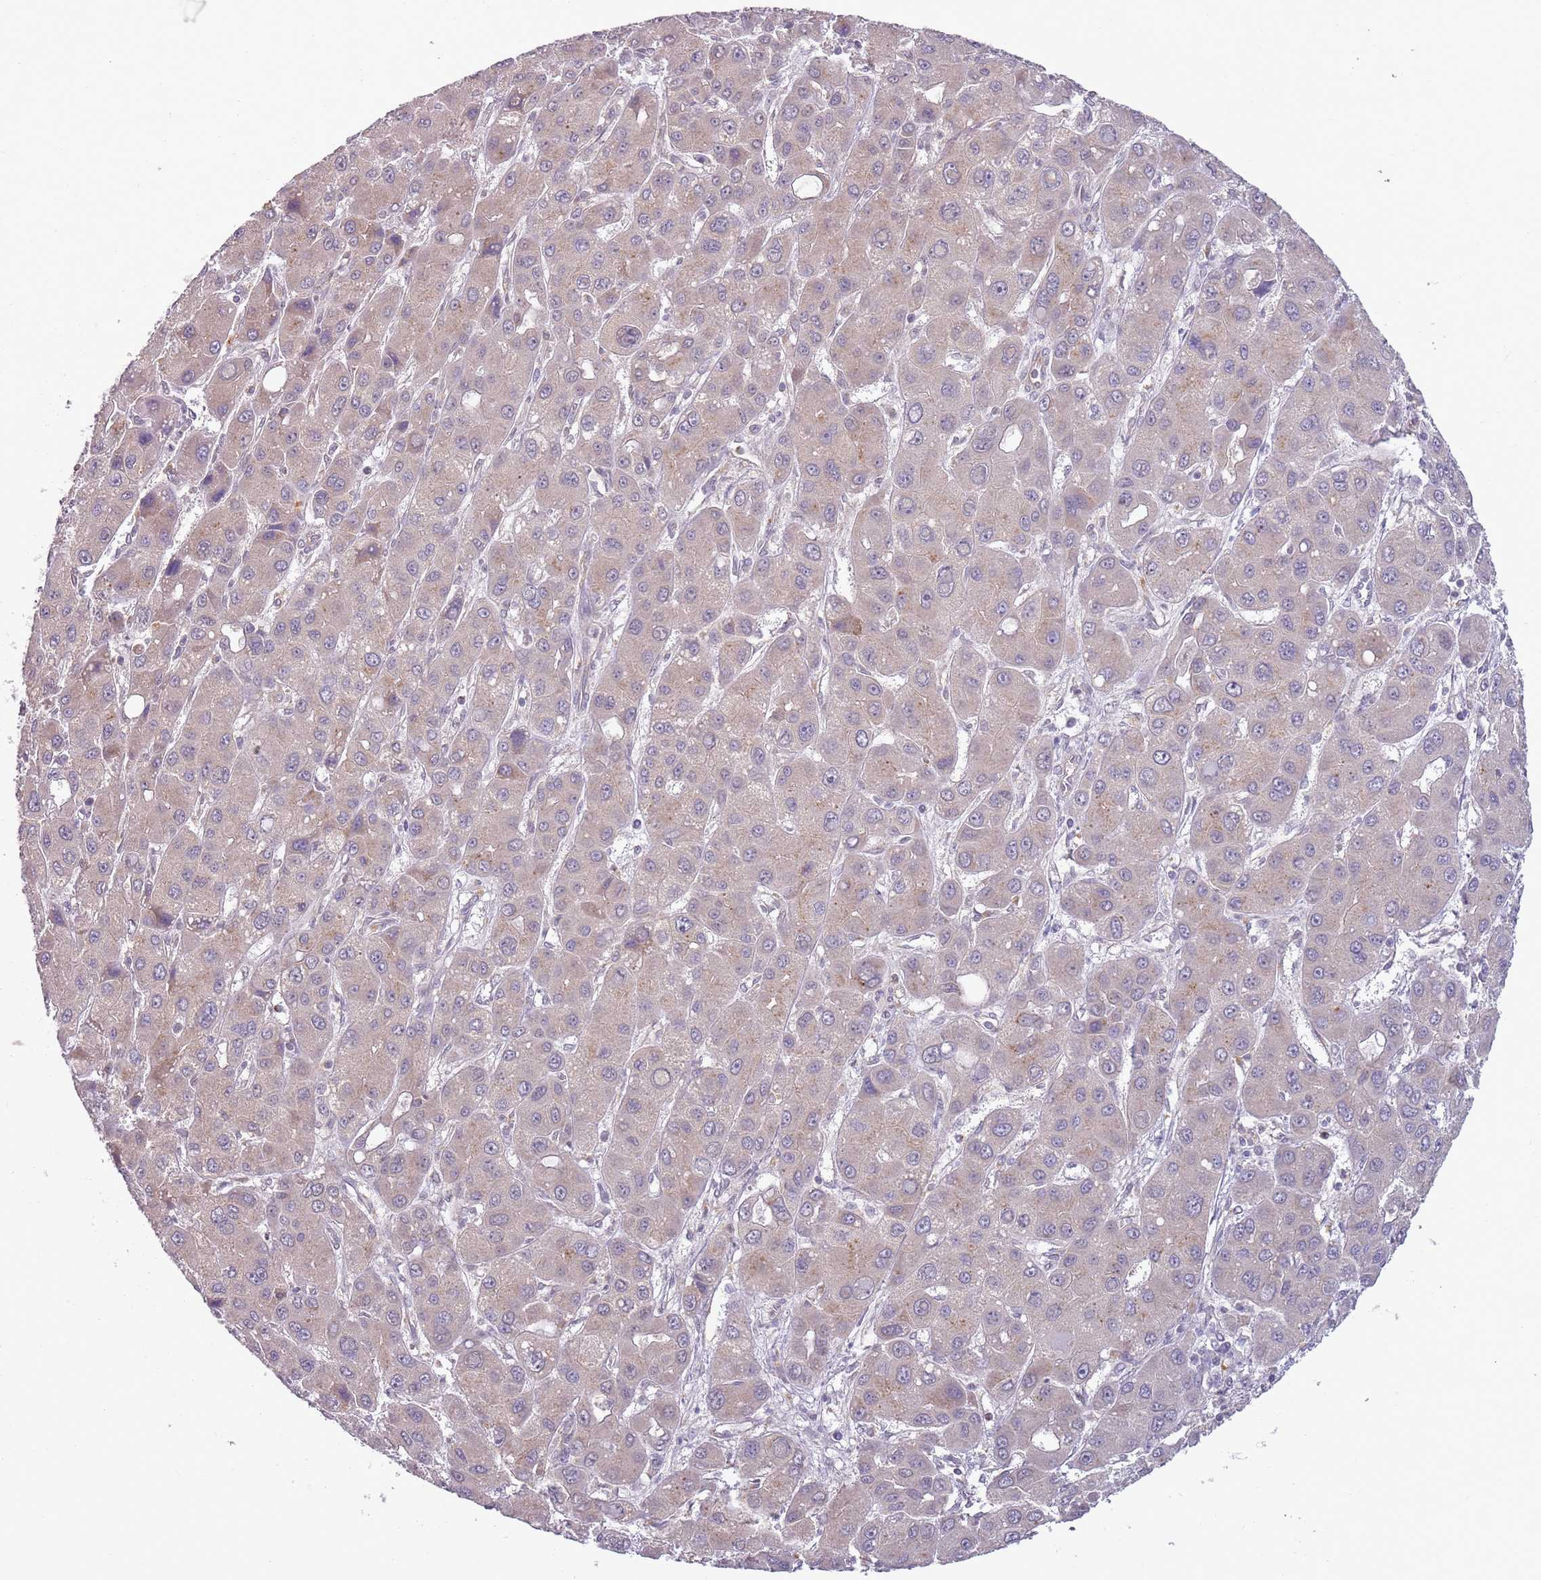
{"staining": {"intensity": "weak", "quantity": "<25%", "location": "cytoplasmic/membranous"}, "tissue": "liver cancer", "cell_type": "Tumor cells", "image_type": "cancer", "snomed": [{"axis": "morphology", "description": "Carcinoma, Hepatocellular, NOS"}, {"axis": "topography", "description": "Liver"}], "caption": "Photomicrograph shows no significant protein positivity in tumor cells of liver cancer (hepatocellular carcinoma). The staining was performed using DAB (3,3'-diaminobenzidine) to visualize the protein expression in brown, while the nuclei were stained in blue with hematoxylin (Magnification: 20x).", "gene": "SKOR2", "patient": {"sex": "male", "age": 55}}